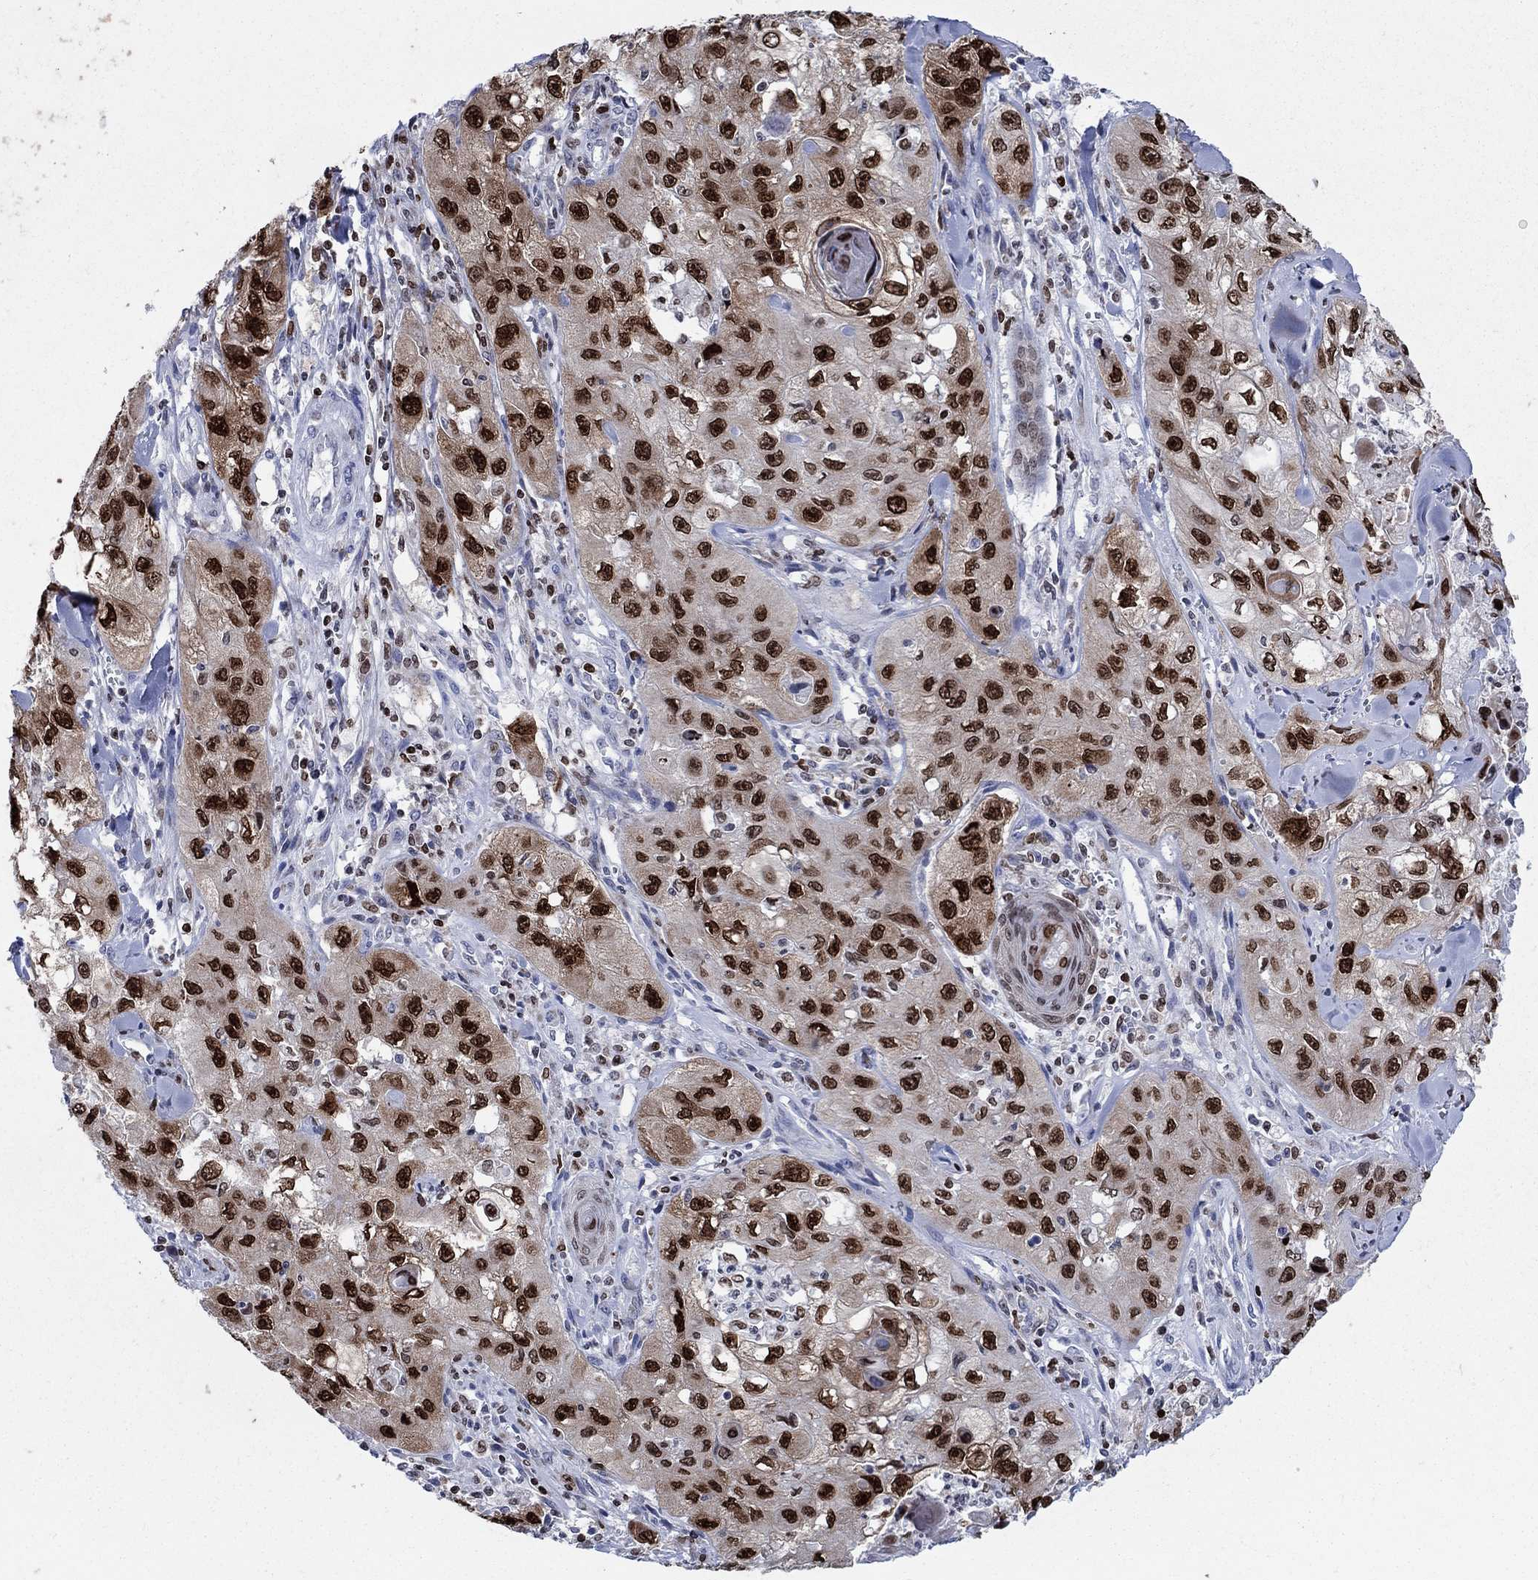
{"staining": {"intensity": "strong", "quantity": "25%-75%", "location": "nuclear"}, "tissue": "skin cancer", "cell_type": "Tumor cells", "image_type": "cancer", "snomed": [{"axis": "morphology", "description": "Squamous cell carcinoma, NOS"}, {"axis": "topography", "description": "Skin"}, {"axis": "topography", "description": "Subcutis"}], "caption": "The image reveals immunohistochemical staining of skin squamous cell carcinoma. There is strong nuclear positivity is present in approximately 25%-75% of tumor cells.", "gene": "HMGA1", "patient": {"sex": "male", "age": 73}}